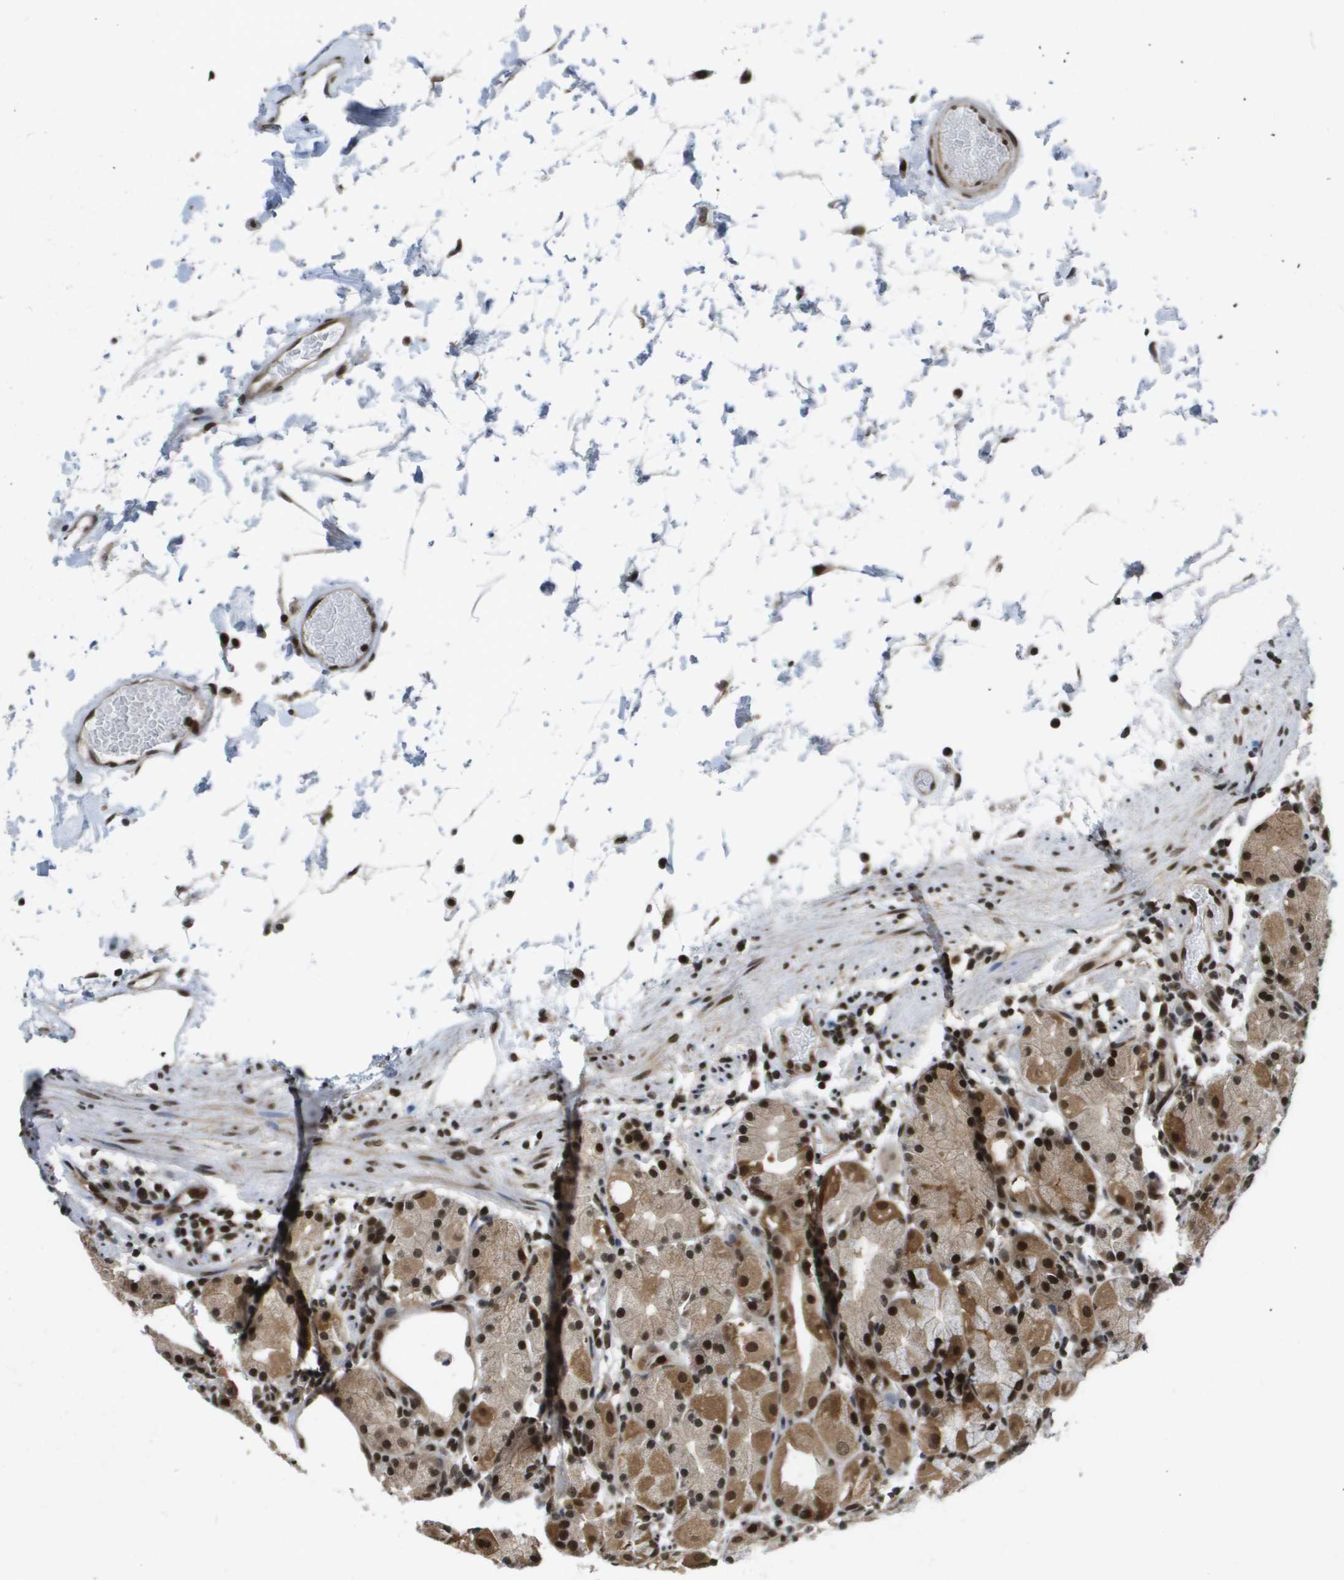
{"staining": {"intensity": "strong", "quantity": ">75%", "location": "cytoplasmic/membranous,nuclear"}, "tissue": "stomach", "cell_type": "Glandular cells", "image_type": "normal", "snomed": [{"axis": "morphology", "description": "Normal tissue, NOS"}, {"axis": "topography", "description": "Stomach"}, {"axis": "topography", "description": "Stomach, lower"}], "caption": "Stomach stained with DAB (3,3'-diaminobenzidine) immunohistochemistry demonstrates high levels of strong cytoplasmic/membranous,nuclear expression in approximately >75% of glandular cells.", "gene": "RECQL4", "patient": {"sex": "female", "age": 75}}